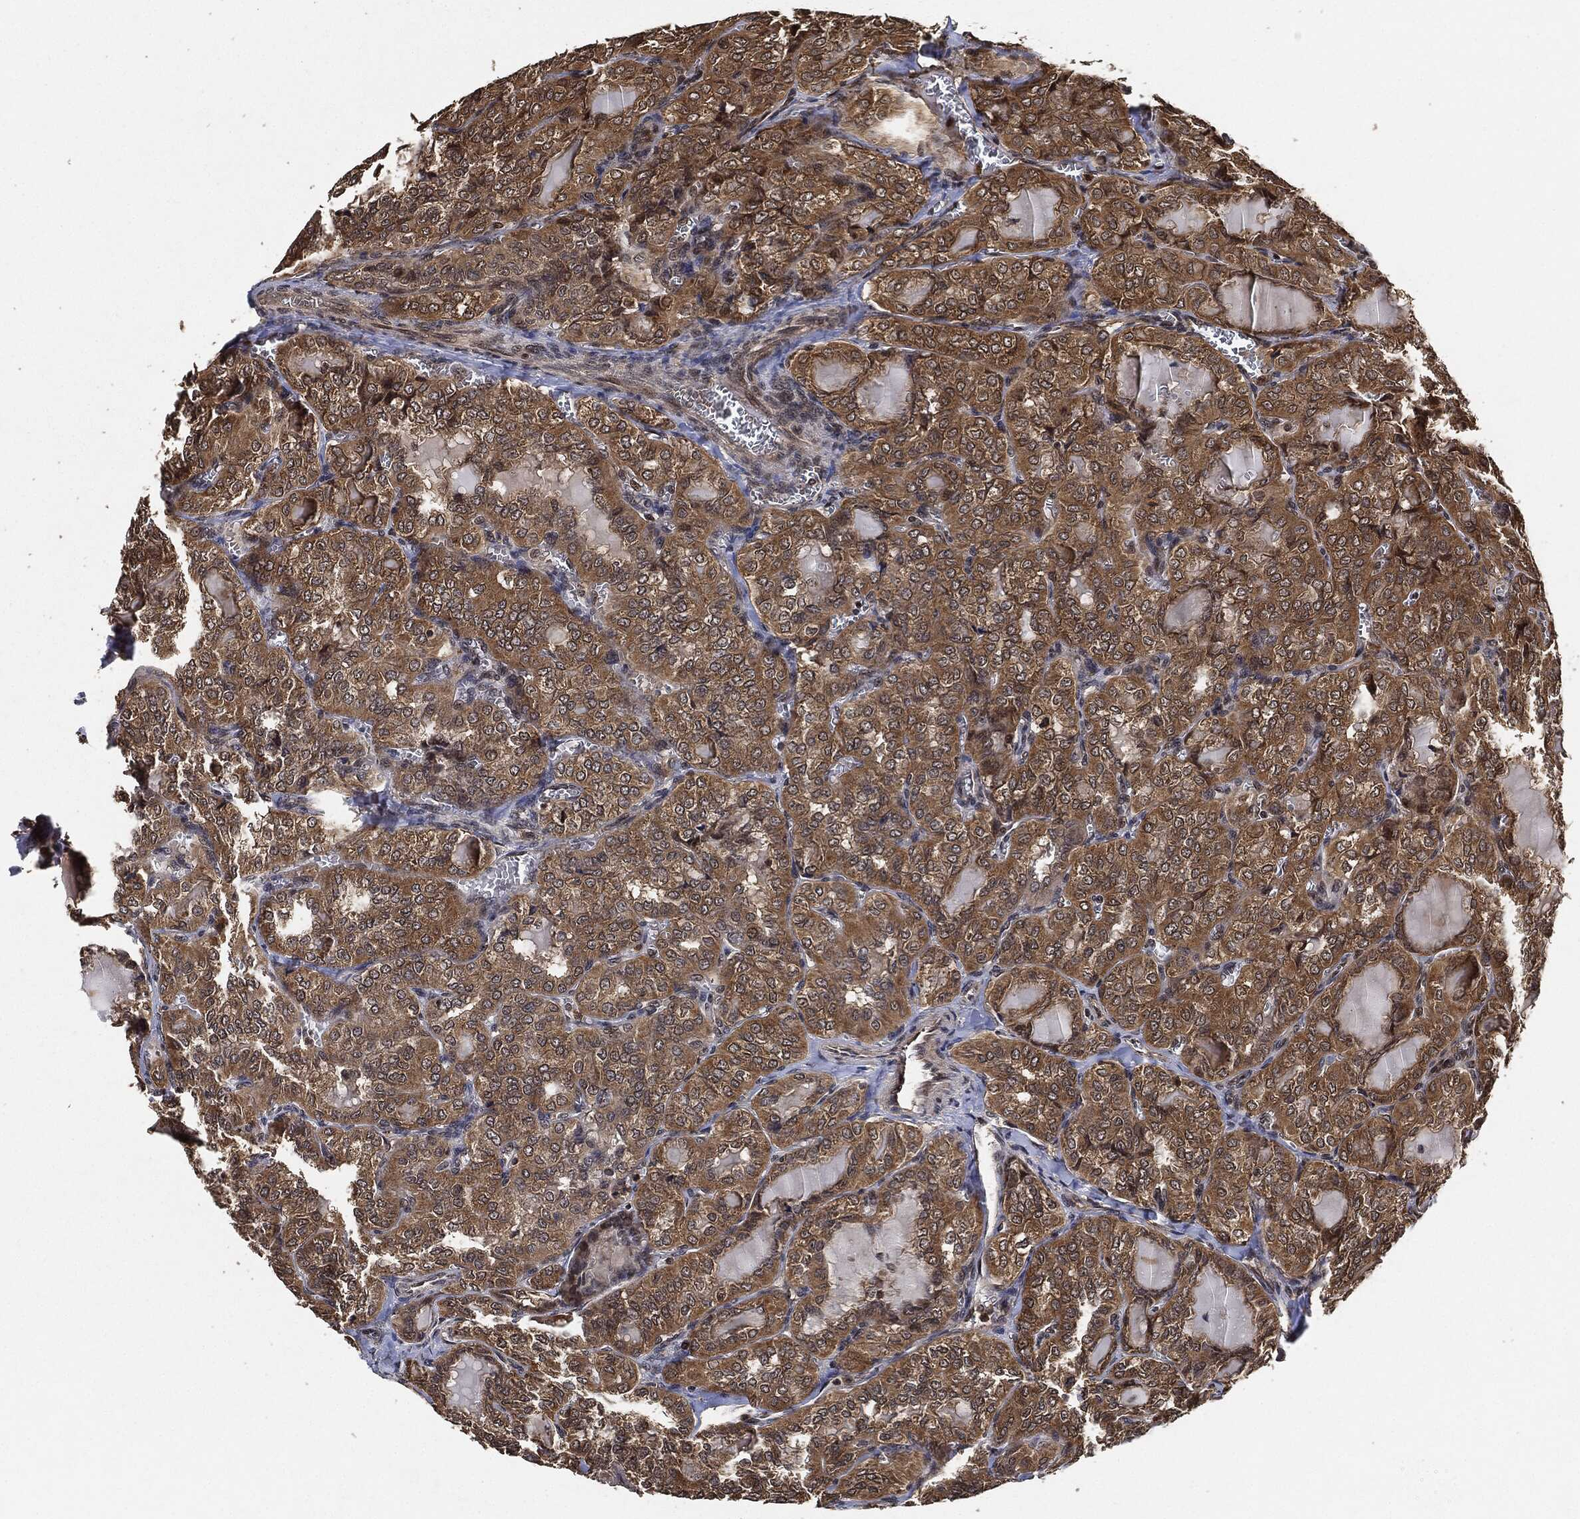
{"staining": {"intensity": "weak", "quantity": ">75%", "location": "cytoplasmic/membranous"}, "tissue": "thyroid cancer", "cell_type": "Tumor cells", "image_type": "cancer", "snomed": [{"axis": "morphology", "description": "Papillary adenocarcinoma, NOS"}, {"axis": "topography", "description": "Thyroid gland"}], "caption": "Immunohistochemical staining of thyroid cancer shows weak cytoplasmic/membranous protein expression in approximately >75% of tumor cells. The staining was performed using DAB to visualize the protein expression in brown, while the nuclei were stained in blue with hematoxylin (Magnification: 20x).", "gene": "PDK1", "patient": {"sex": "female", "age": 41}}